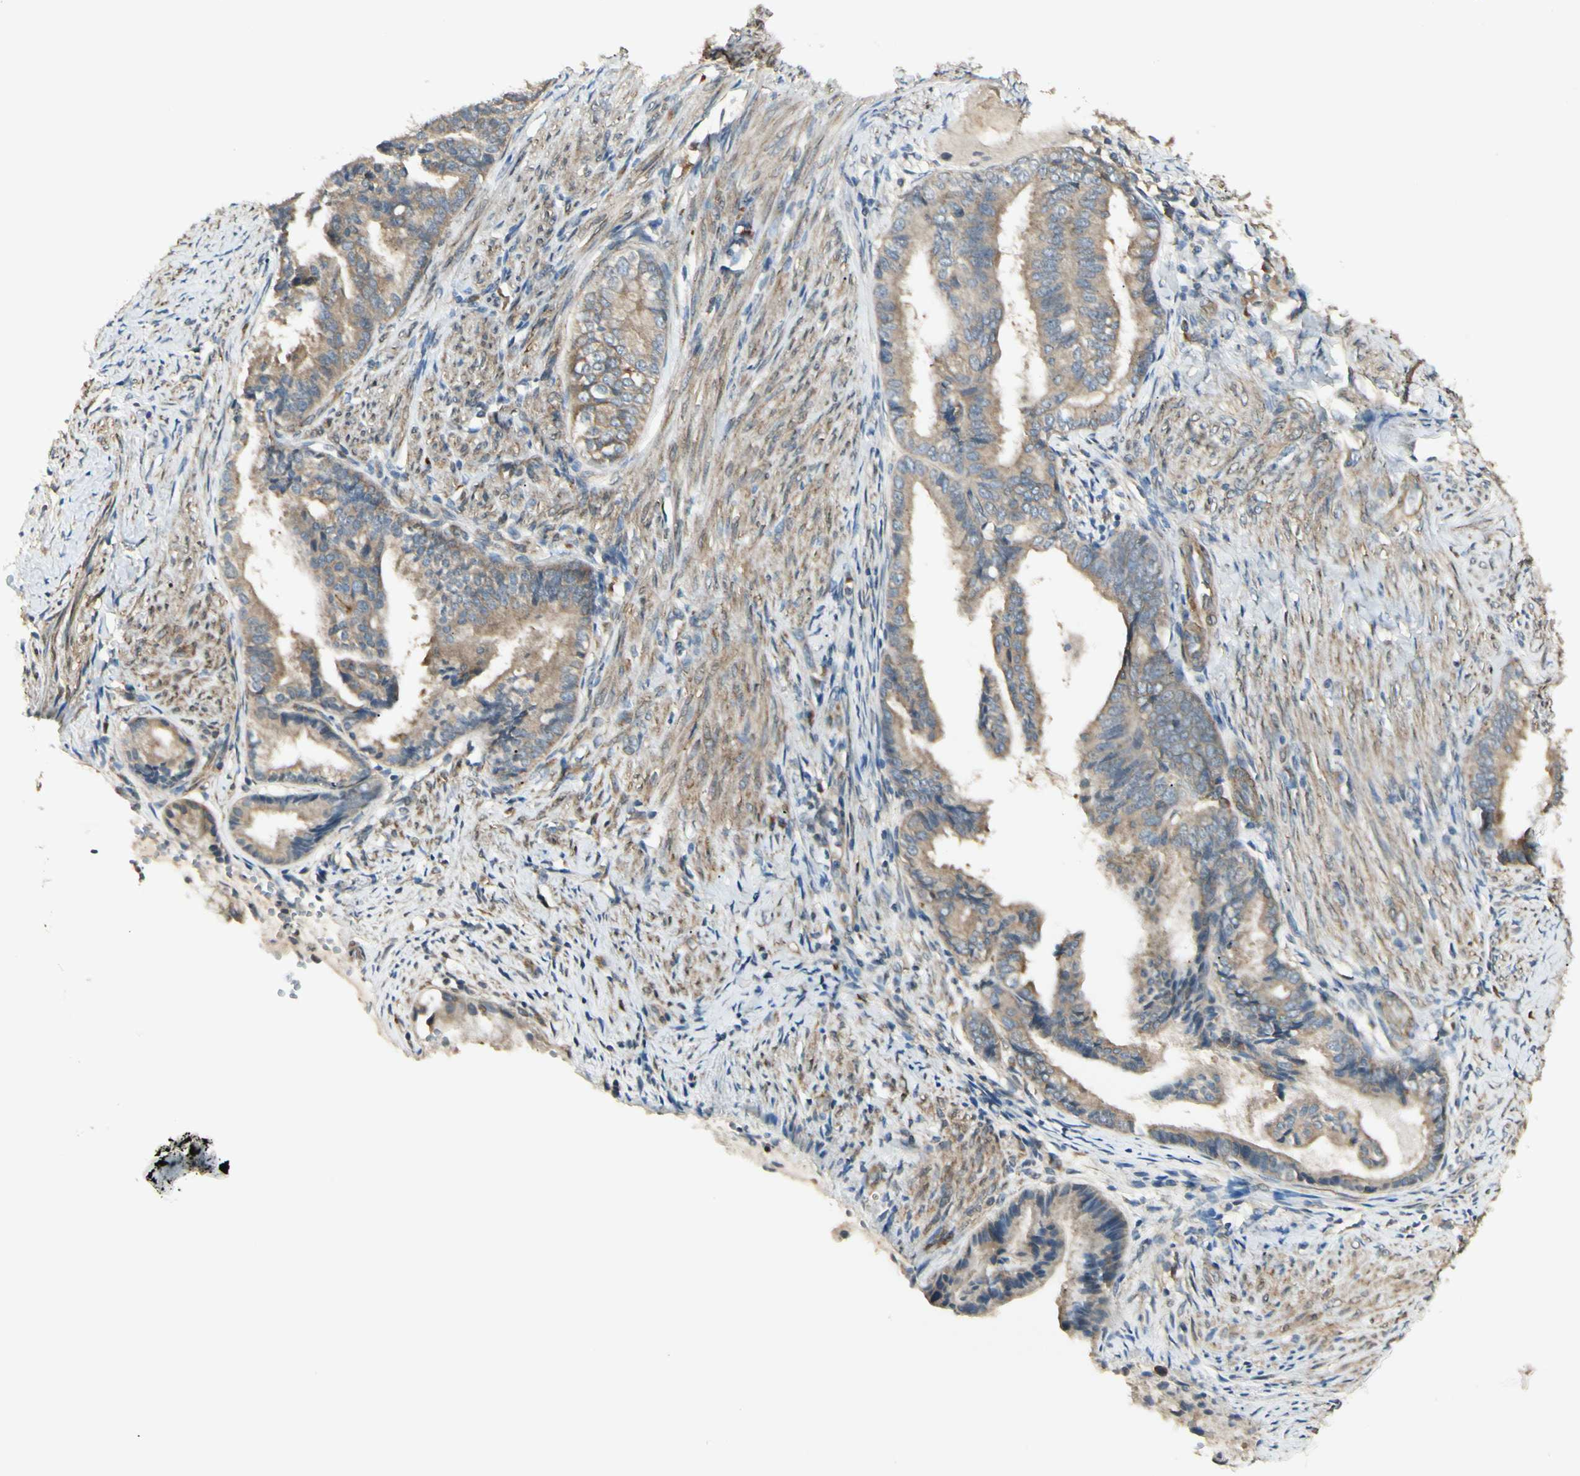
{"staining": {"intensity": "moderate", "quantity": ">75%", "location": "cytoplasmic/membranous"}, "tissue": "endometrial cancer", "cell_type": "Tumor cells", "image_type": "cancer", "snomed": [{"axis": "morphology", "description": "Adenocarcinoma, NOS"}, {"axis": "topography", "description": "Endometrium"}], "caption": "Moderate cytoplasmic/membranous staining for a protein is identified in approximately >75% of tumor cells of adenocarcinoma (endometrial) using immunohistochemistry (IHC).", "gene": "IRAG1", "patient": {"sex": "female", "age": 86}}